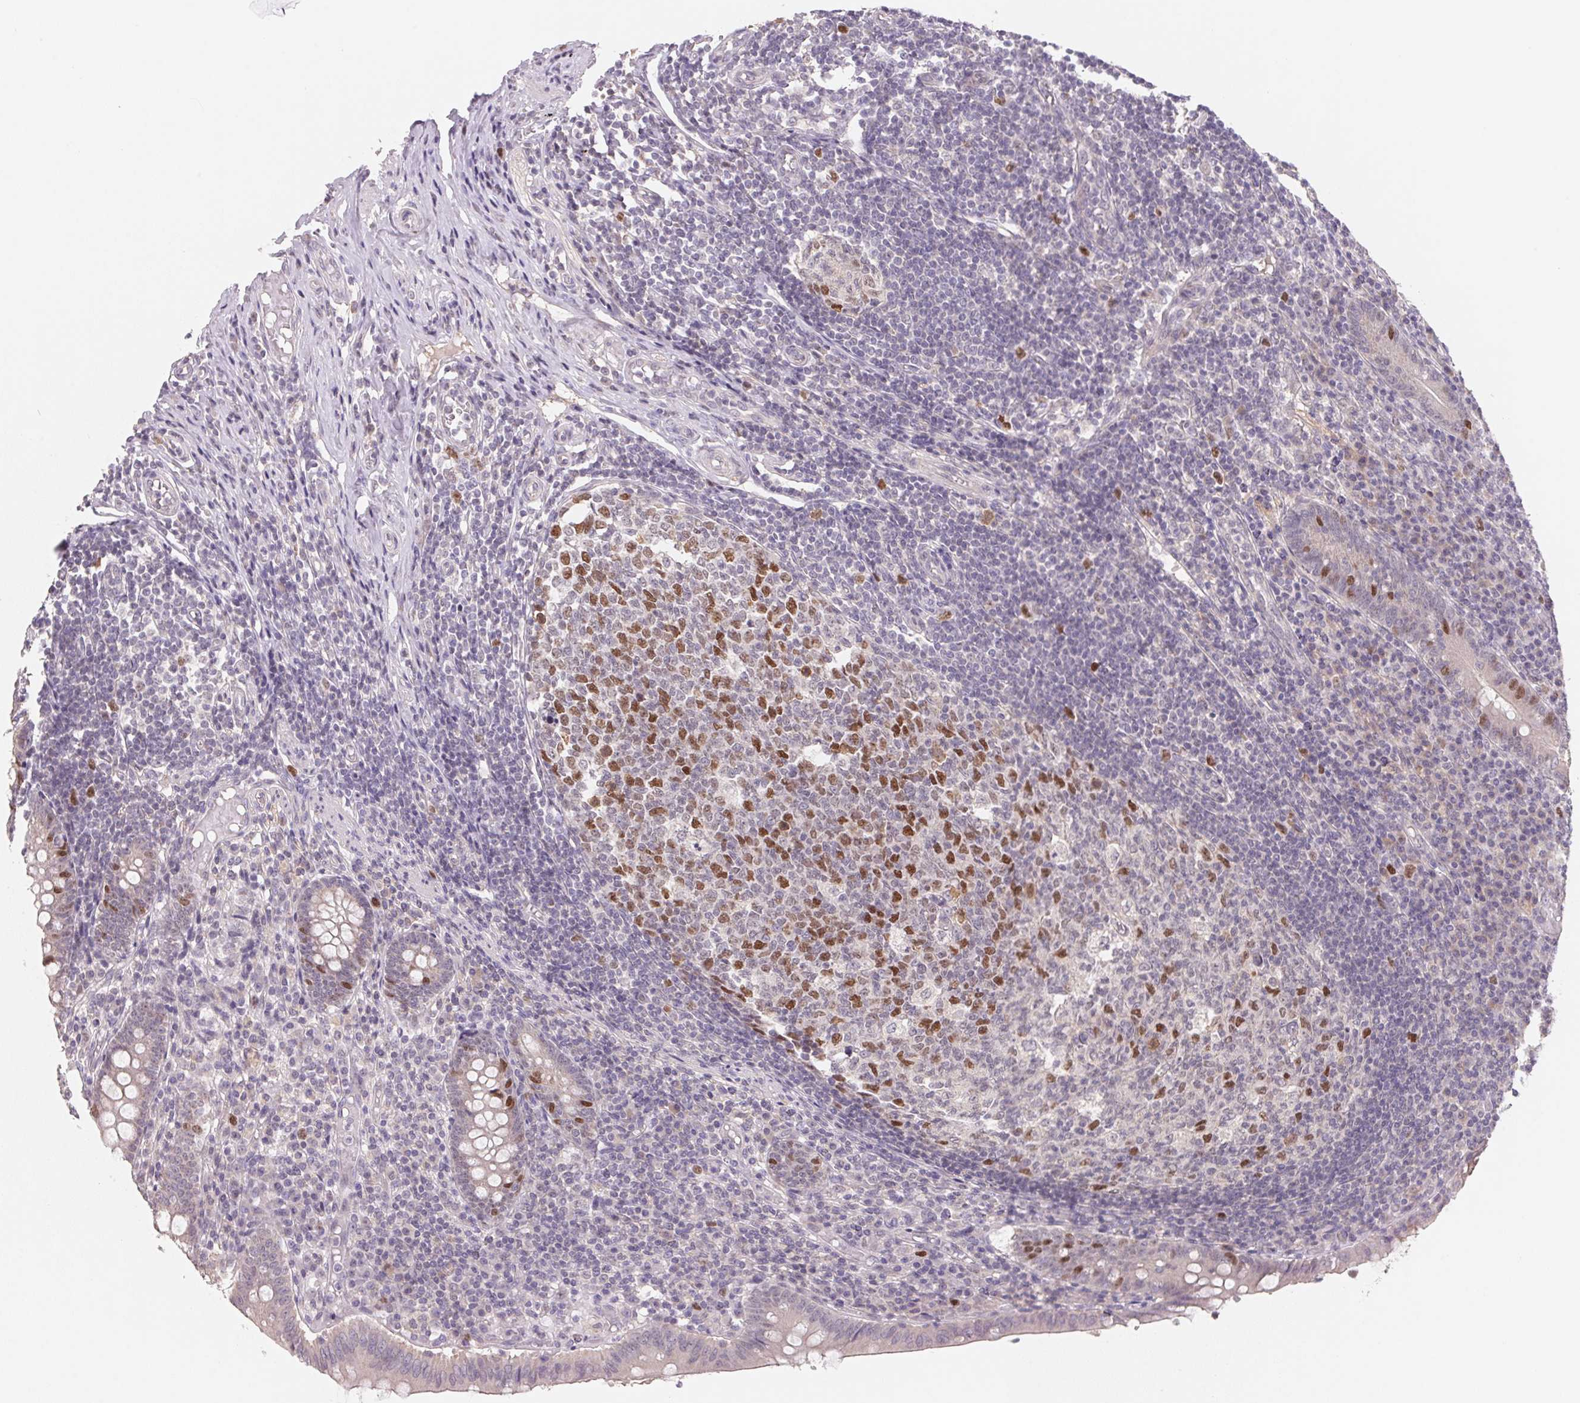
{"staining": {"intensity": "strong", "quantity": "<25%", "location": "nuclear"}, "tissue": "appendix", "cell_type": "Glandular cells", "image_type": "normal", "snomed": [{"axis": "morphology", "description": "Normal tissue, NOS"}, {"axis": "topography", "description": "Appendix"}], "caption": "DAB (3,3'-diaminobenzidine) immunohistochemical staining of normal human appendix exhibits strong nuclear protein expression in about <25% of glandular cells. The protein of interest is stained brown, and the nuclei are stained in blue (DAB IHC with brightfield microscopy, high magnification).", "gene": "KIFC1", "patient": {"sex": "male", "age": 18}}